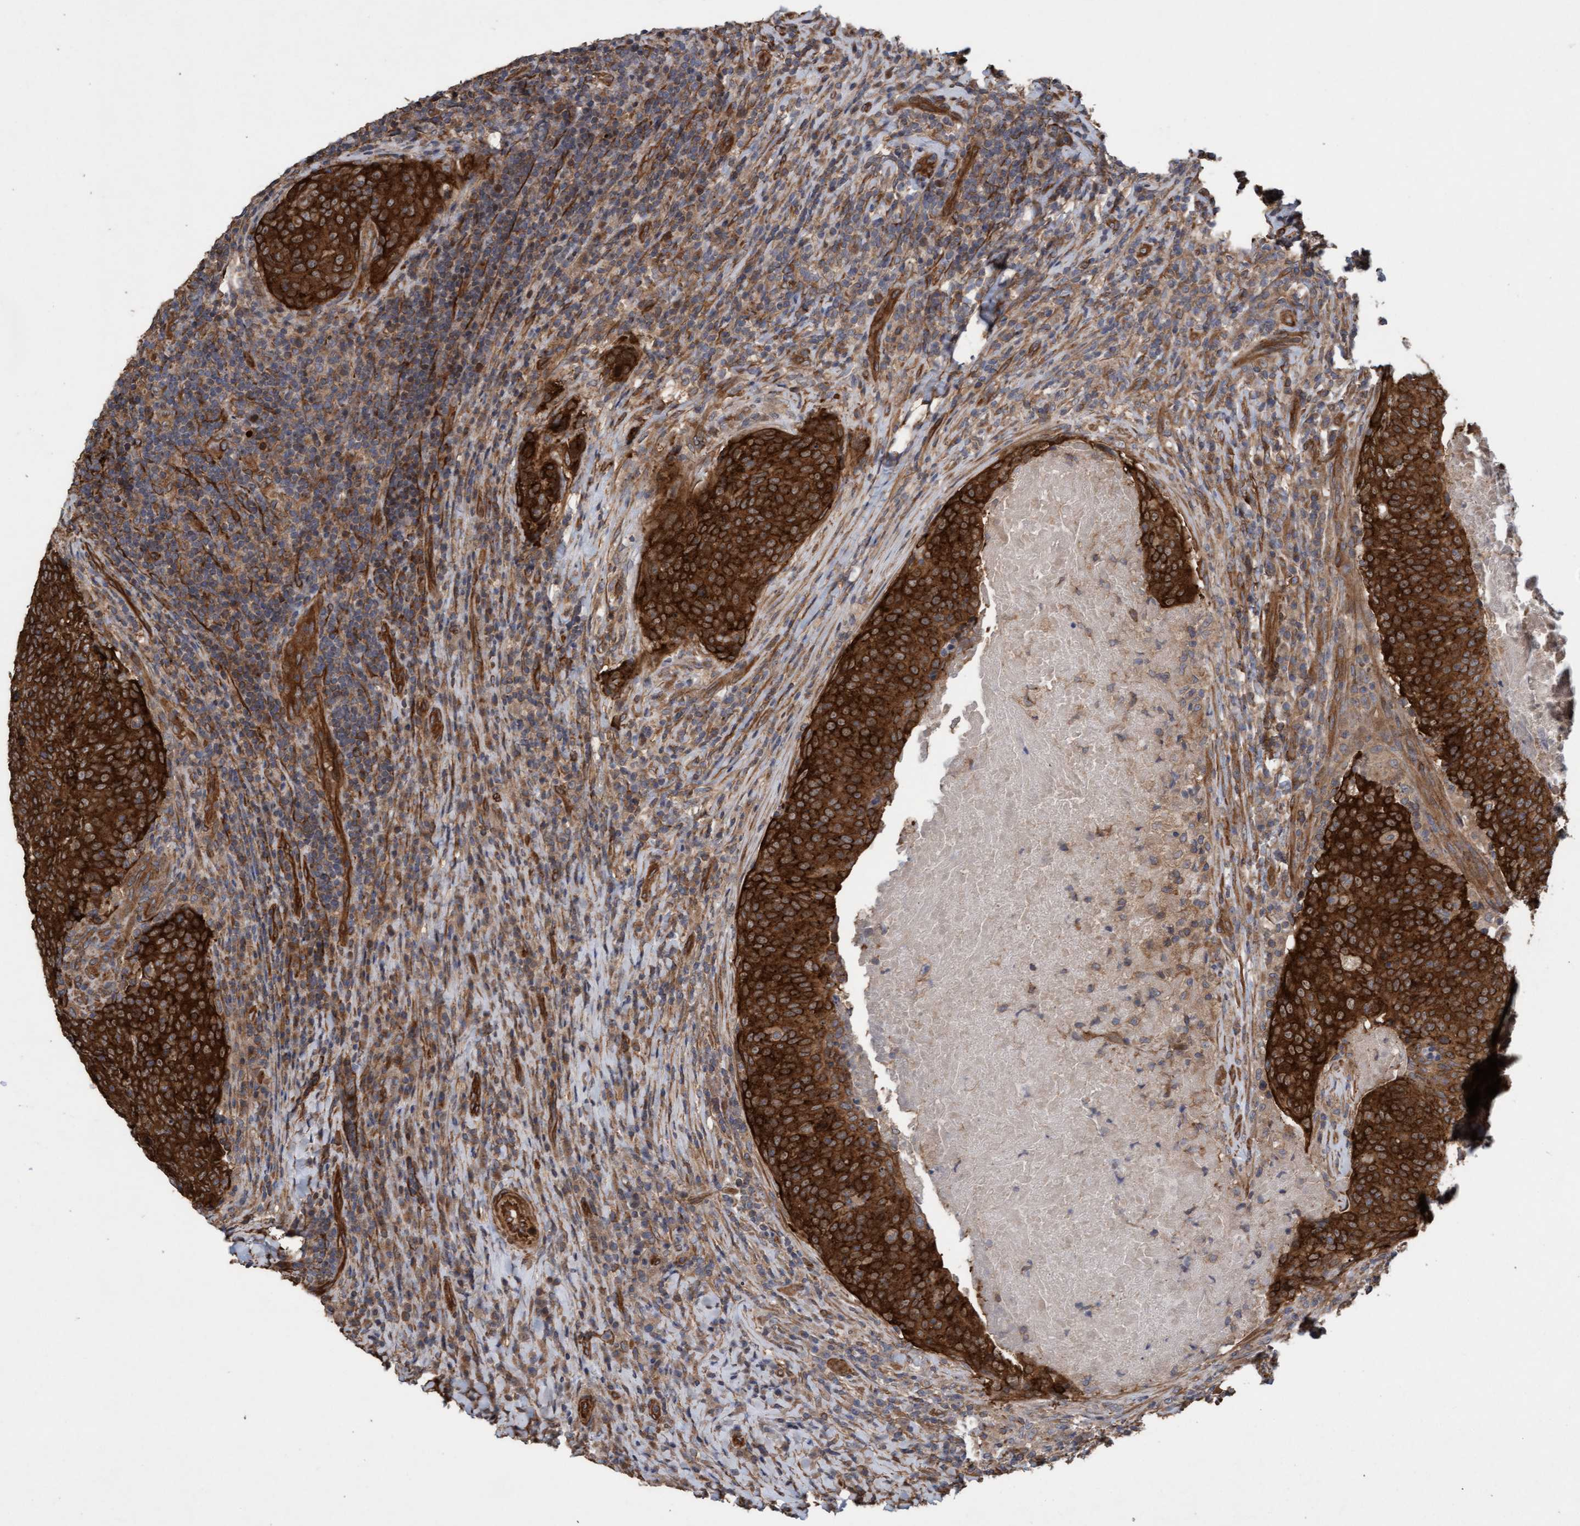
{"staining": {"intensity": "strong", "quantity": ">75%", "location": "cytoplasmic/membranous"}, "tissue": "head and neck cancer", "cell_type": "Tumor cells", "image_type": "cancer", "snomed": [{"axis": "morphology", "description": "Squamous cell carcinoma, NOS"}, {"axis": "morphology", "description": "Squamous cell carcinoma, metastatic, NOS"}, {"axis": "topography", "description": "Lymph node"}, {"axis": "topography", "description": "Head-Neck"}], "caption": "Head and neck squamous cell carcinoma stained for a protein (brown) exhibits strong cytoplasmic/membranous positive staining in about >75% of tumor cells.", "gene": "CDC42EP4", "patient": {"sex": "male", "age": 62}}